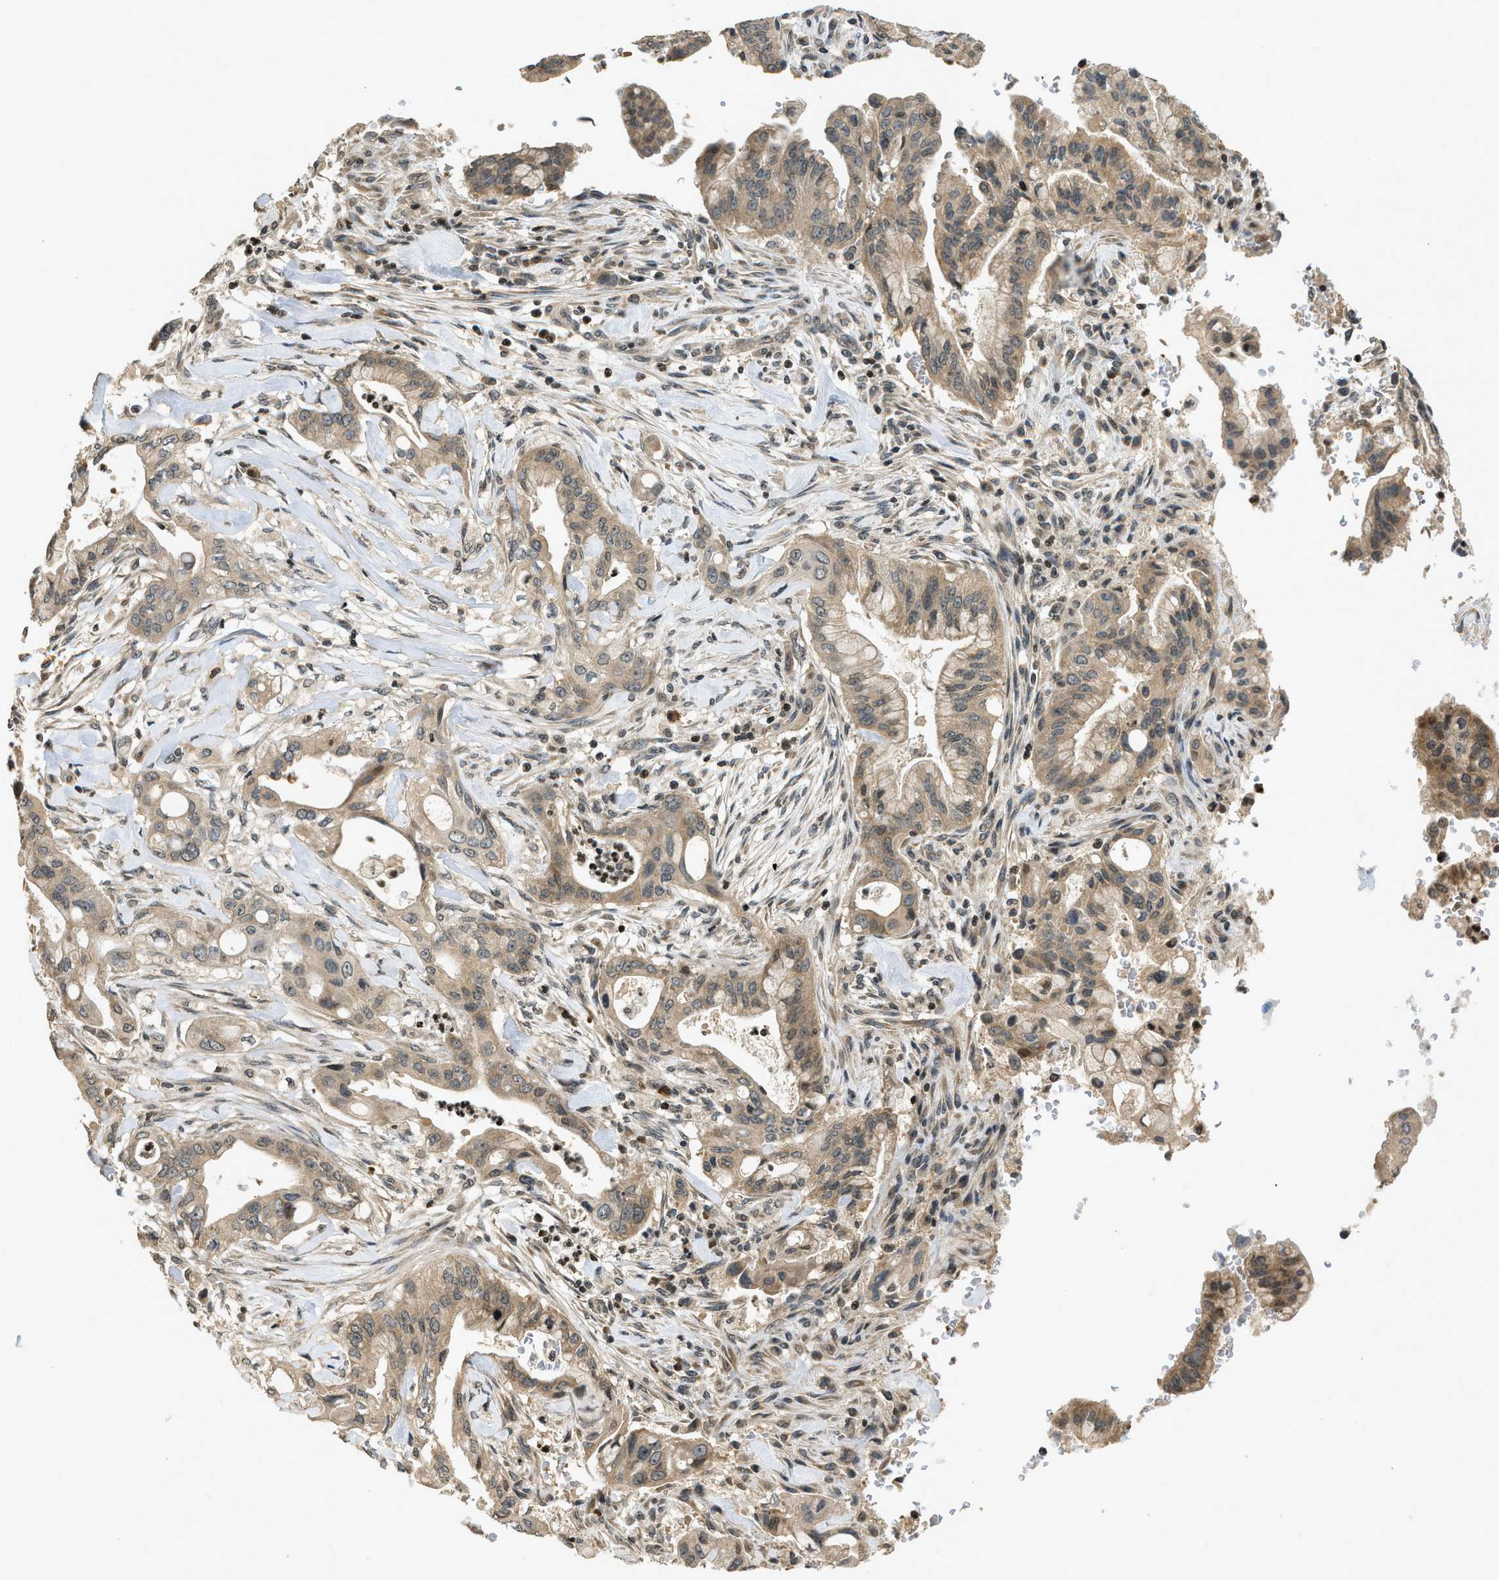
{"staining": {"intensity": "moderate", "quantity": ">75%", "location": "cytoplasmic/membranous"}, "tissue": "pancreatic cancer", "cell_type": "Tumor cells", "image_type": "cancer", "snomed": [{"axis": "morphology", "description": "Adenocarcinoma, NOS"}, {"axis": "topography", "description": "Pancreas"}], "caption": "IHC micrograph of adenocarcinoma (pancreatic) stained for a protein (brown), which demonstrates medium levels of moderate cytoplasmic/membranous expression in approximately >75% of tumor cells.", "gene": "SIAH1", "patient": {"sex": "female", "age": 73}}